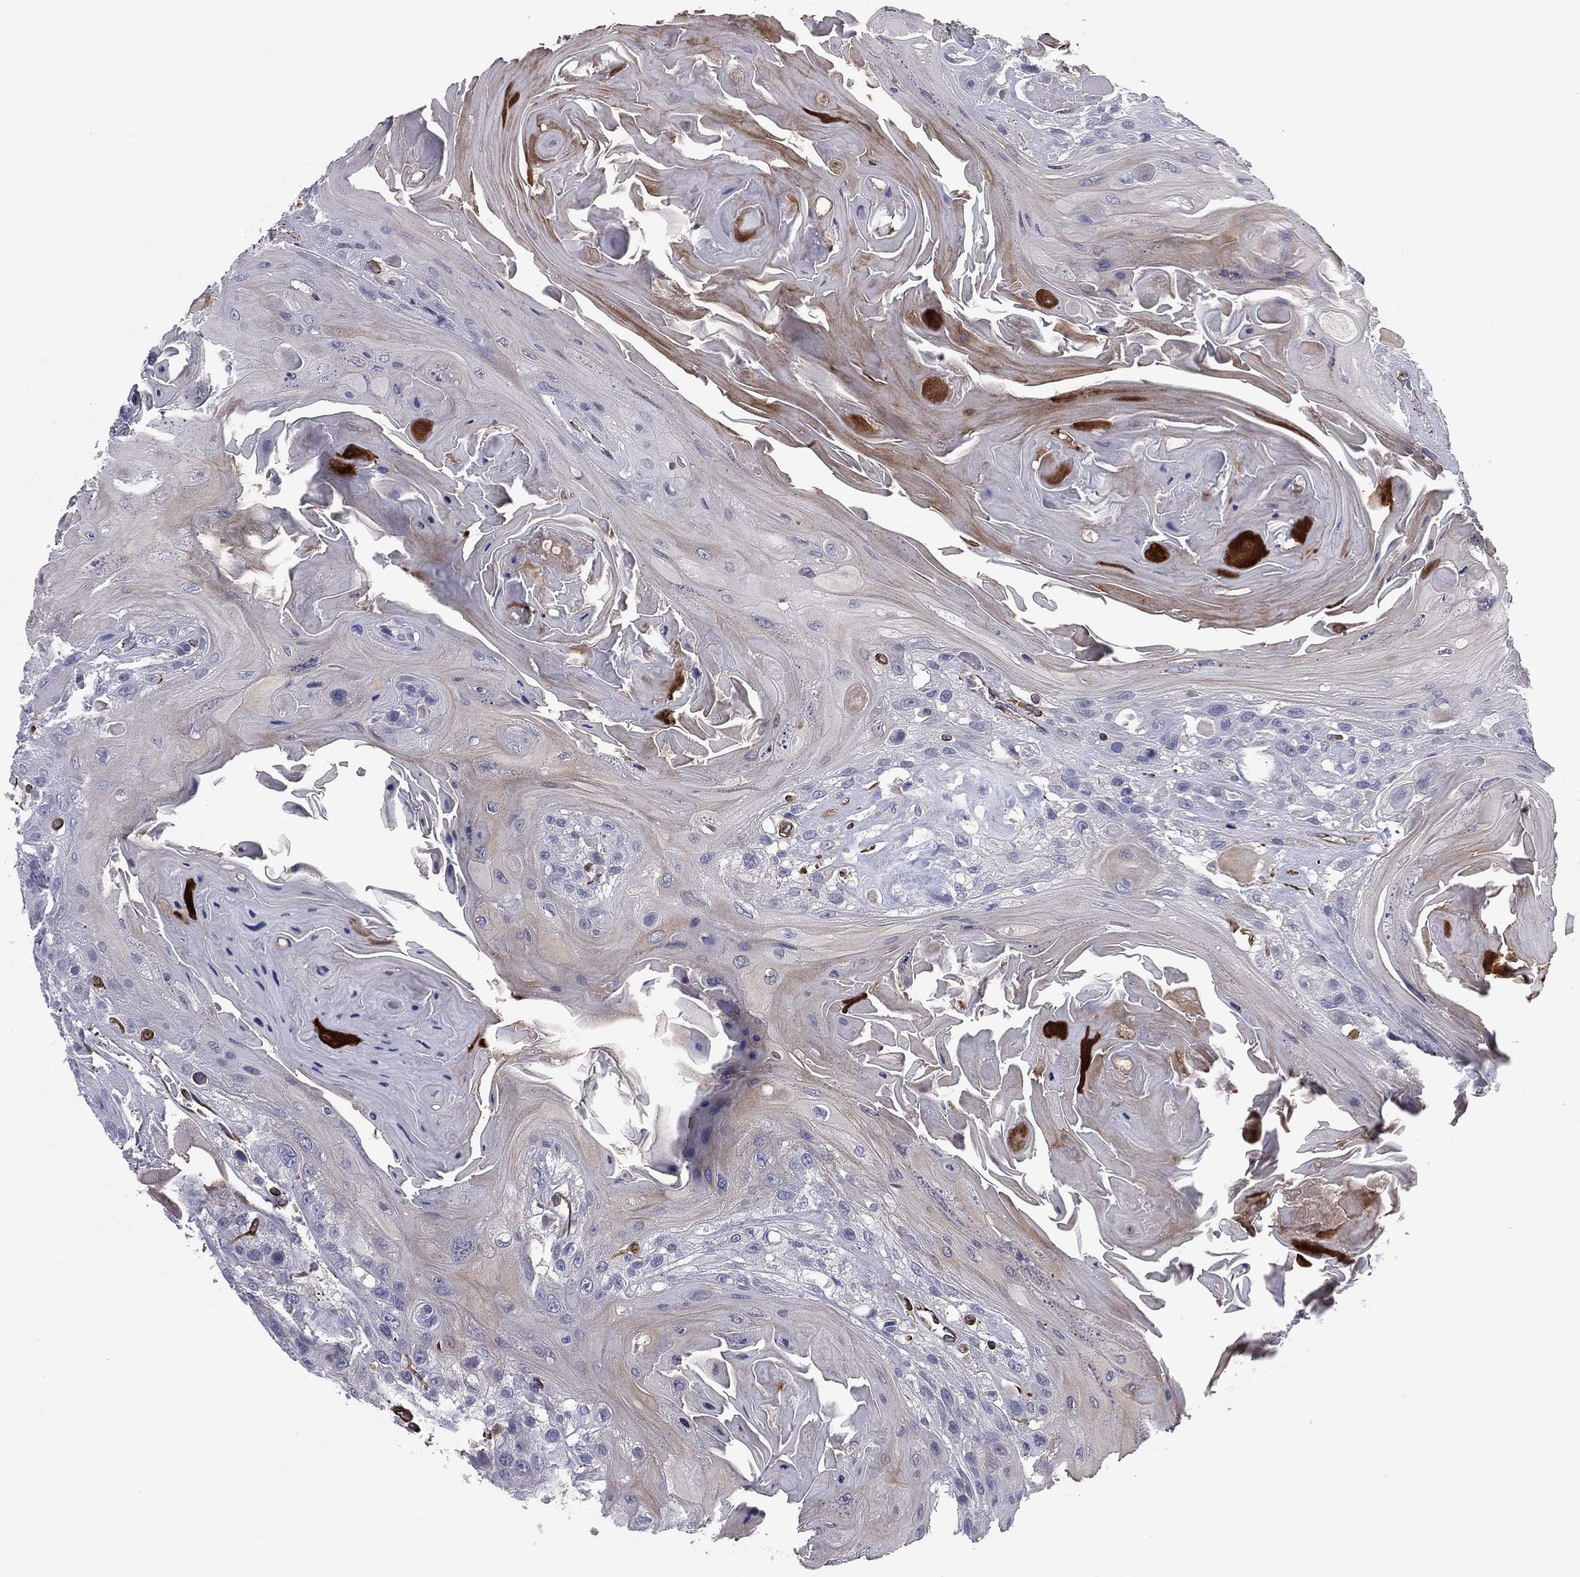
{"staining": {"intensity": "negative", "quantity": "none", "location": "none"}, "tissue": "head and neck cancer", "cell_type": "Tumor cells", "image_type": "cancer", "snomed": [{"axis": "morphology", "description": "Squamous cell carcinoma, NOS"}, {"axis": "topography", "description": "Head-Neck"}], "caption": "This photomicrograph is of head and neck cancer (squamous cell carcinoma) stained with IHC to label a protein in brown with the nuclei are counter-stained blue. There is no expression in tumor cells.", "gene": "SCUBE1", "patient": {"sex": "female", "age": 59}}